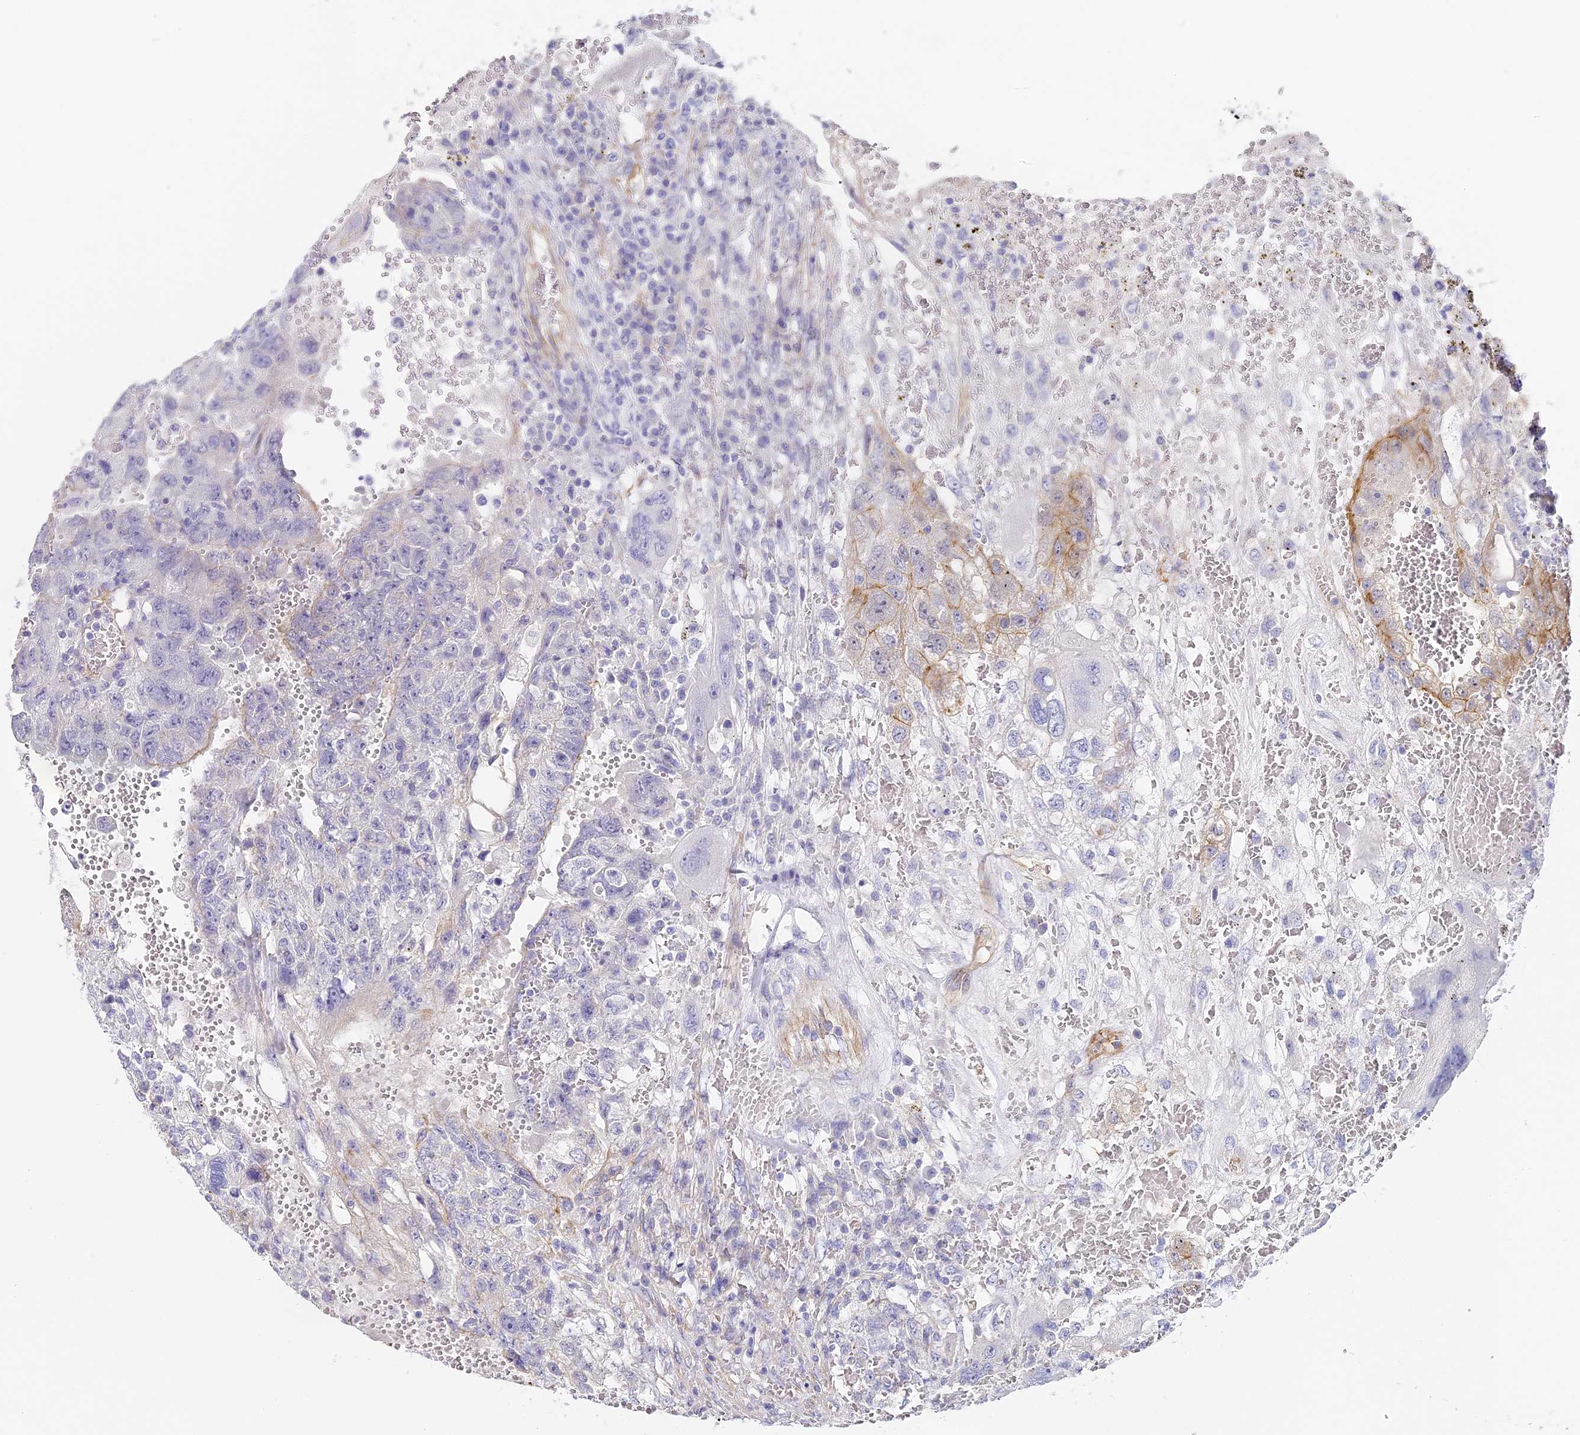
{"staining": {"intensity": "negative", "quantity": "none", "location": "none"}, "tissue": "testis cancer", "cell_type": "Tumor cells", "image_type": "cancer", "snomed": [{"axis": "morphology", "description": "Carcinoma, Embryonal, NOS"}, {"axis": "topography", "description": "Testis"}], "caption": "Tumor cells show no significant staining in testis cancer (embryonal carcinoma).", "gene": "CCDC30", "patient": {"sex": "male", "age": 26}}